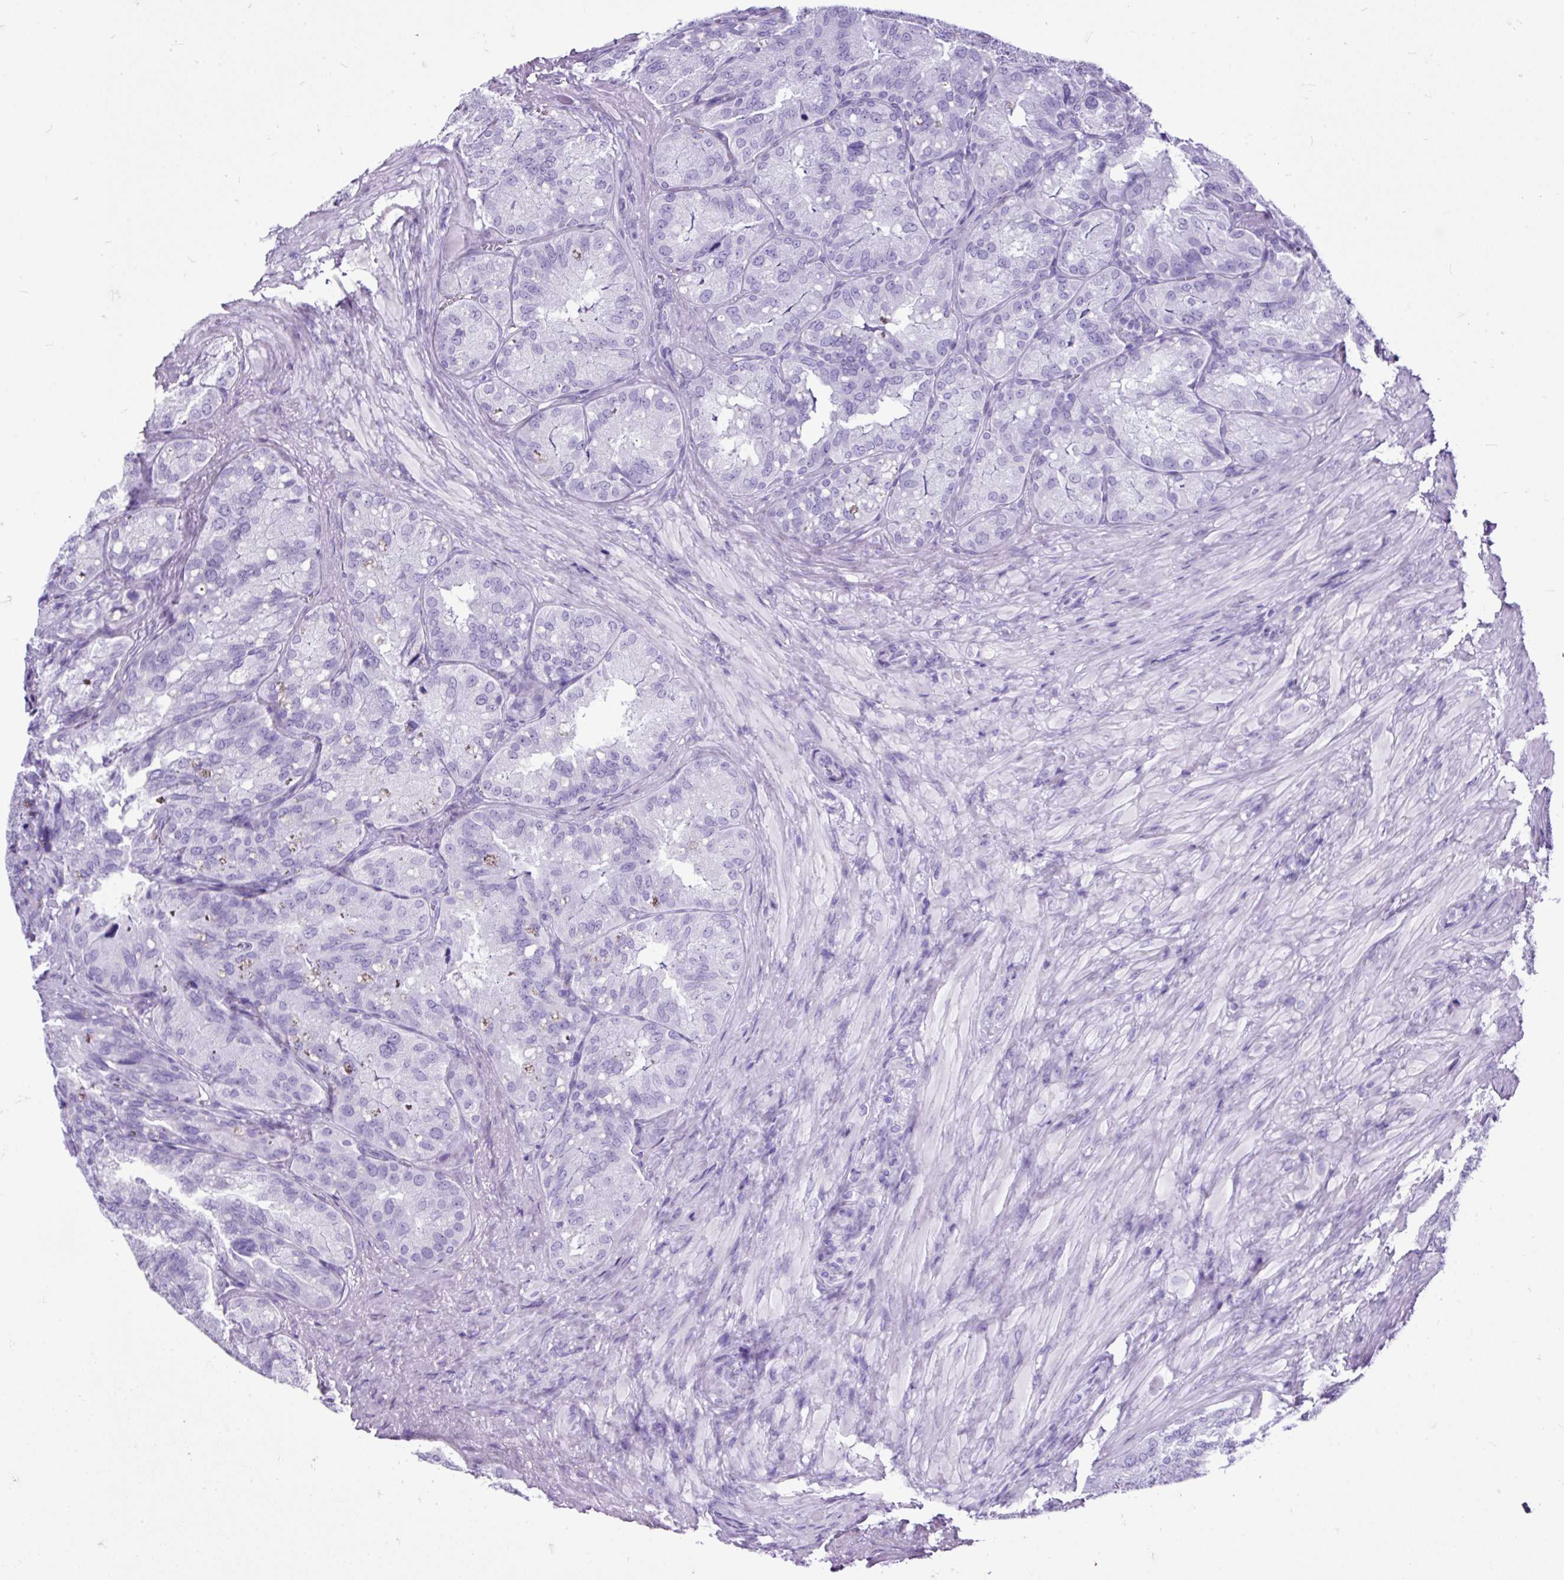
{"staining": {"intensity": "negative", "quantity": "none", "location": "none"}, "tissue": "seminal vesicle", "cell_type": "Glandular cells", "image_type": "normal", "snomed": [{"axis": "morphology", "description": "Normal tissue, NOS"}, {"axis": "topography", "description": "Seminal veicle"}], "caption": "This is an immunohistochemistry (IHC) micrograph of normal human seminal vesicle. There is no staining in glandular cells.", "gene": "CEL", "patient": {"sex": "male", "age": 69}}